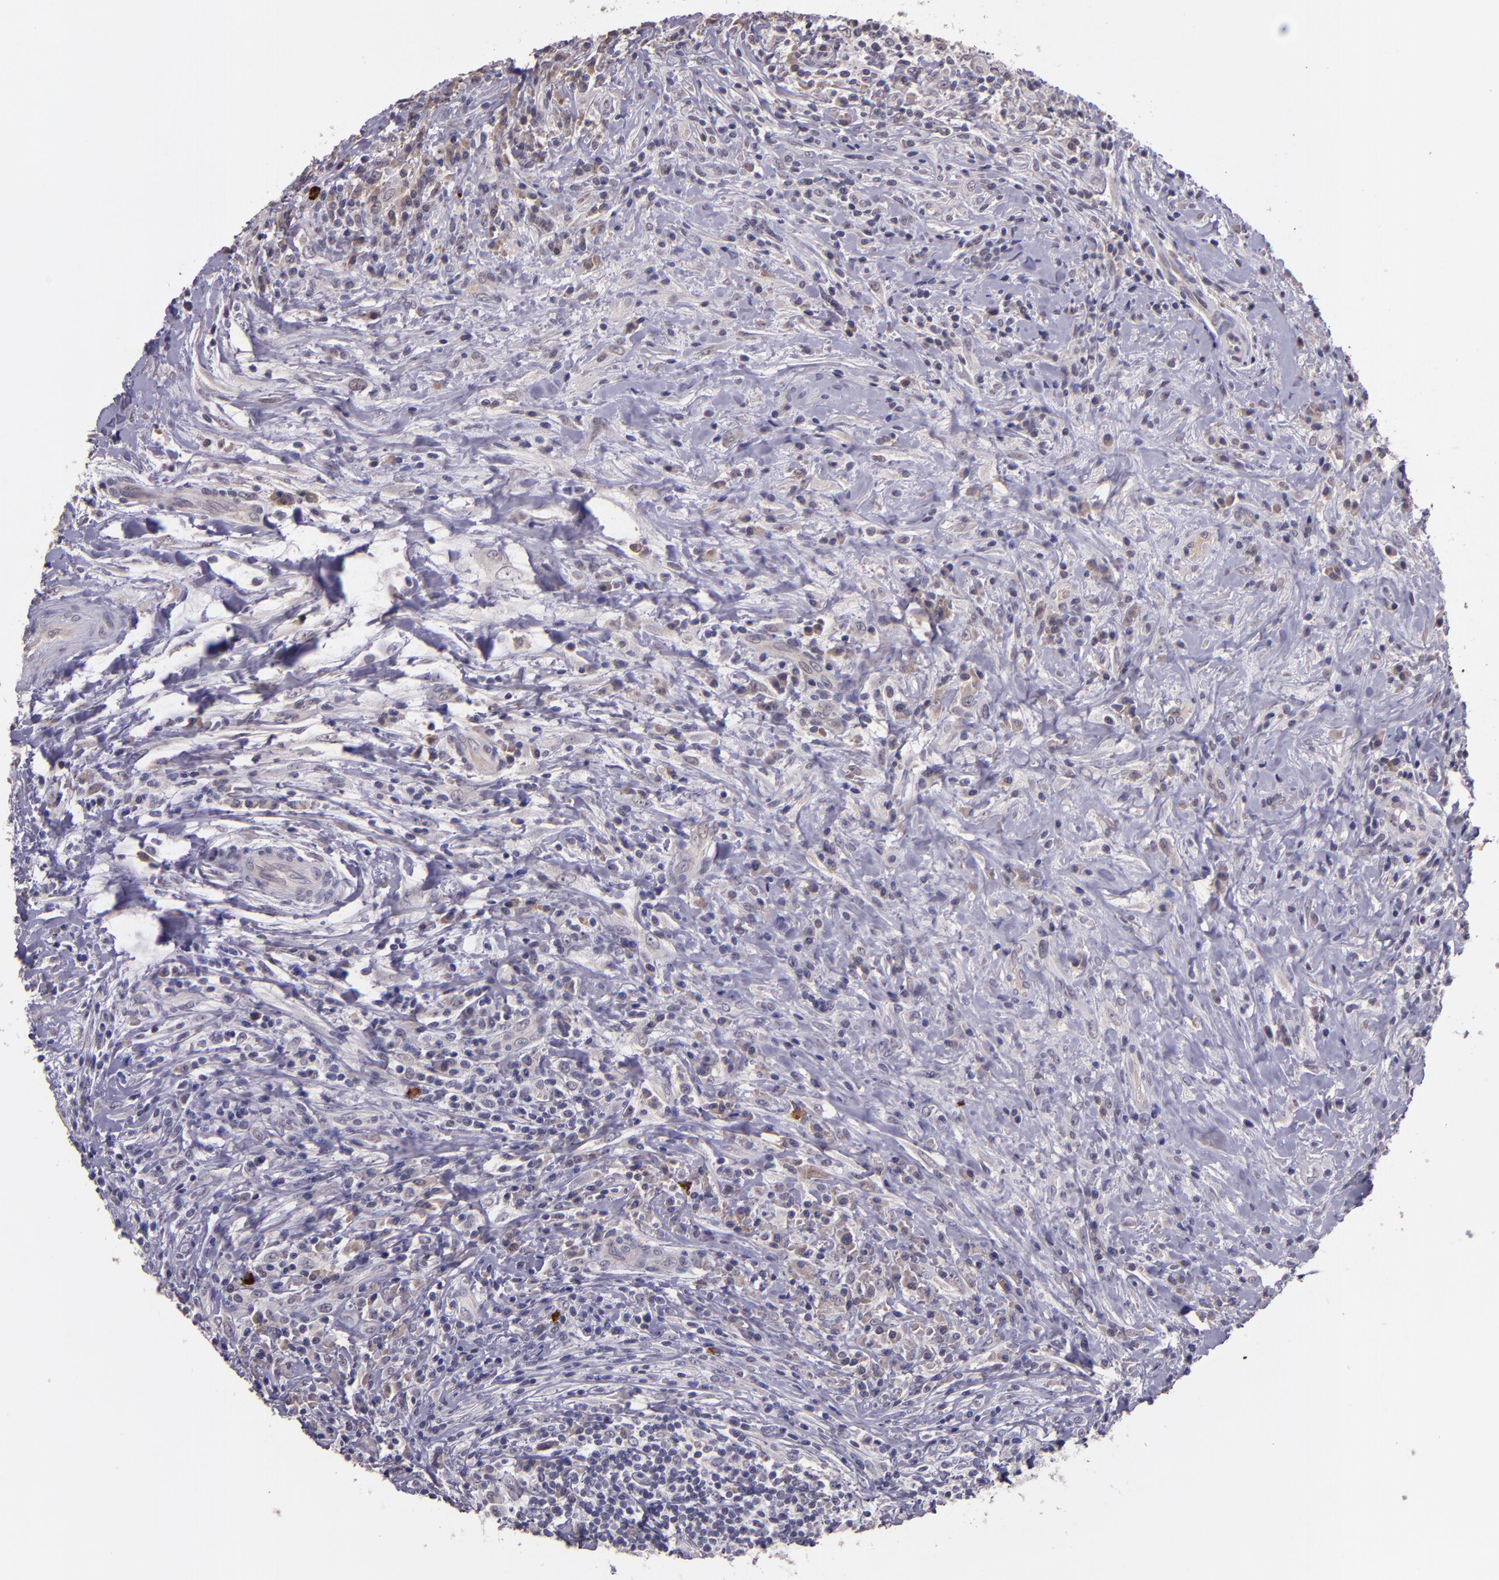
{"staining": {"intensity": "weak", "quantity": ">75%", "location": "cytoplasmic/membranous"}, "tissue": "lymphoma", "cell_type": "Tumor cells", "image_type": "cancer", "snomed": [{"axis": "morphology", "description": "Hodgkin's disease, NOS"}, {"axis": "topography", "description": "Lymph node"}], "caption": "High-power microscopy captured an immunohistochemistry image of Hodgkin's disease, revealing weak cytoplasmic/membranous expression in about >75% of tumor cells.", "gene": "TAF7L", "patient": {"sex": "female", "age": 25}}